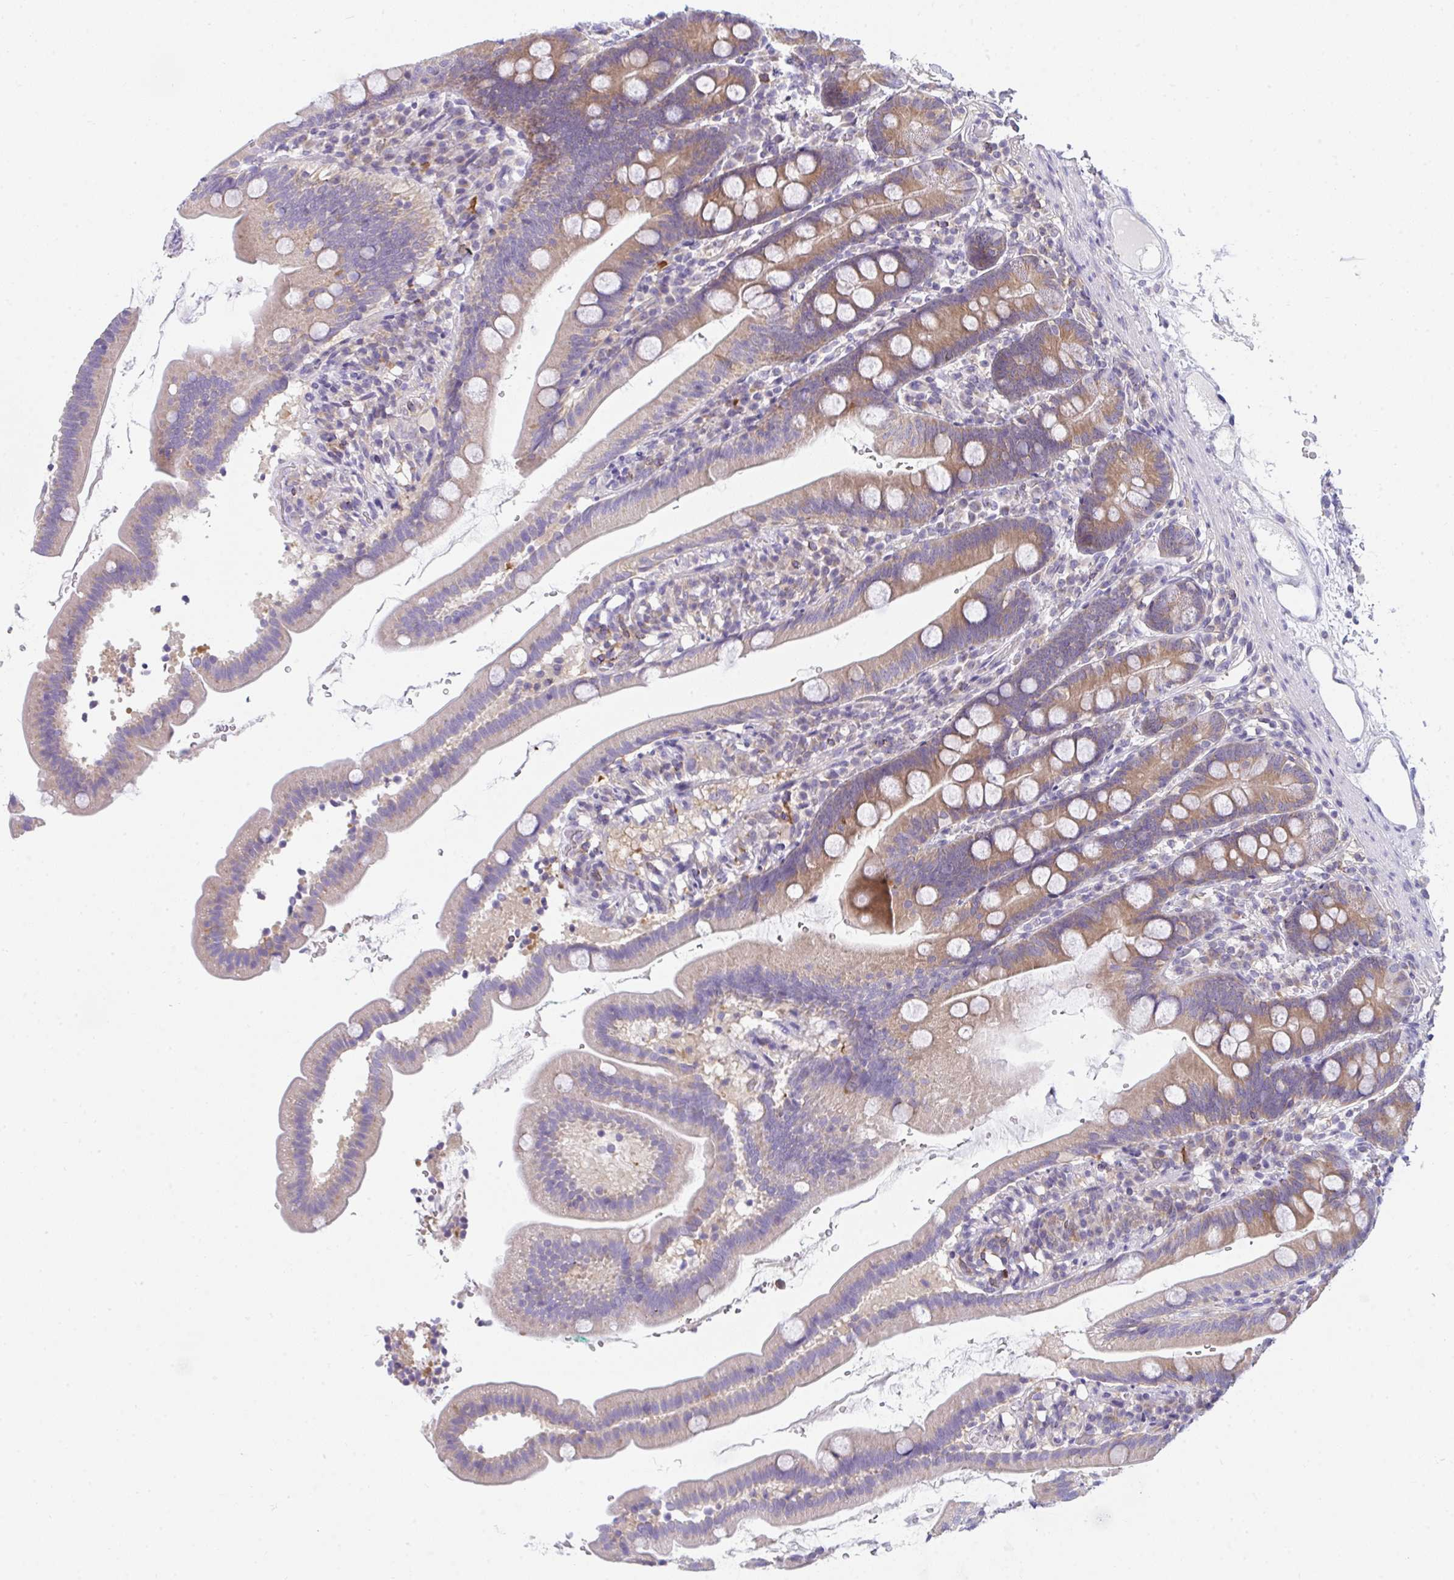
{"staining": {"intensity": "moderate", "quantity": "25%-75%", "location": "cytoplasmic/membranous"}, "tissue": "duodenum", "cell_type": "Glandular cells", "image_type": "normal", "snomed": [{"axis": "morphology", "description": "Normal tissue, NOS"}, {"axis": "topography", "description": "Duodenum"}], "caption": "Immunohistochemistry of unremarkable duodenum displays medium levels of moderate cytoplasmic/membranous expression in about 25%-75% of glandular cells.", "gene": "SLC30A6", "patient": {"sex": "female", "age": 67}}